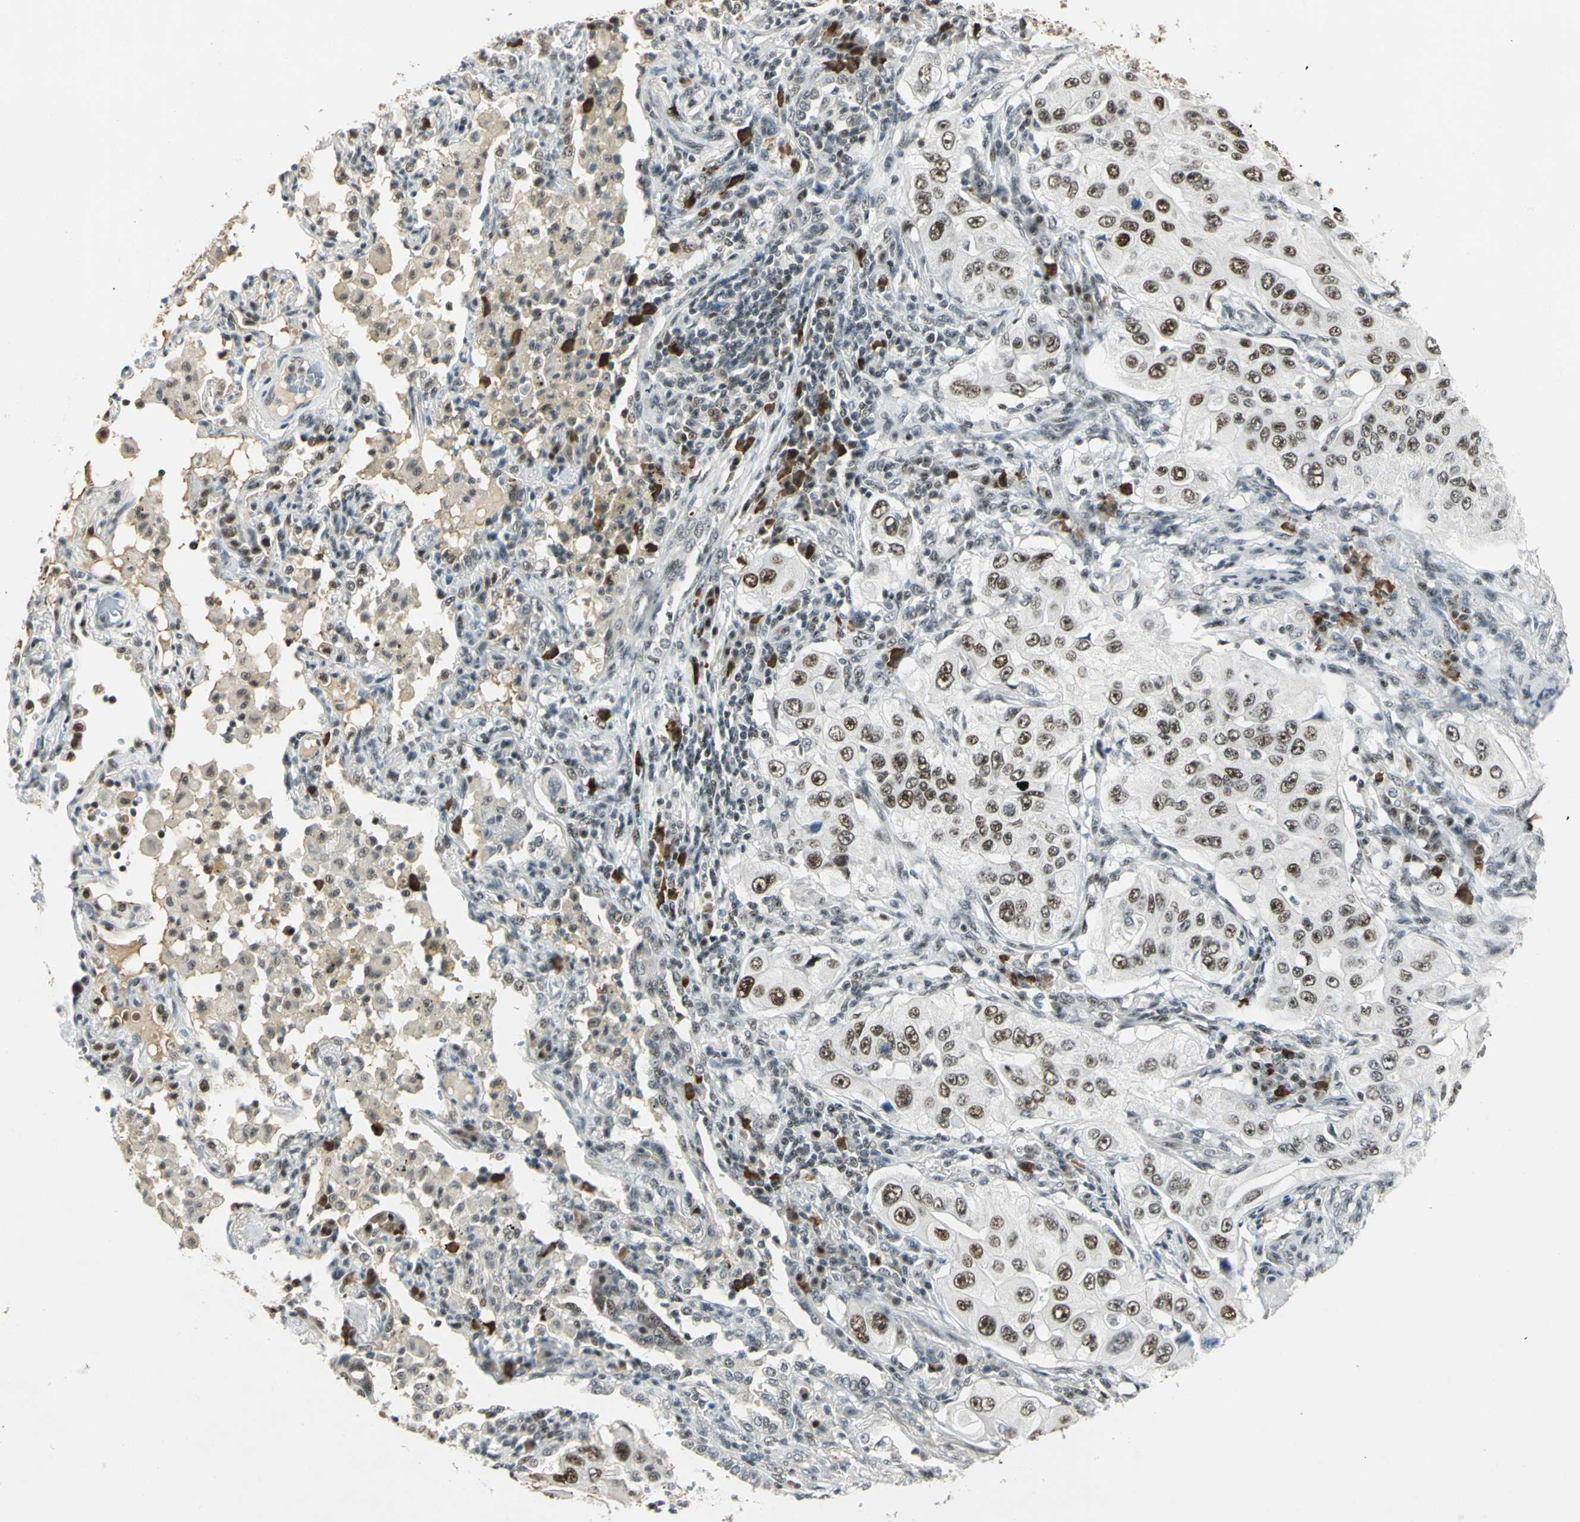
{"staining": {"intensity": "moderate", "quantity": ">75%", "location": "nuclear"}, "tissue": "lung cancer", "cell_type": "Tumor cells", "image_type": "cancer", "snomed": [{"axis": "morphology", "description": "Adenocarcinoma, NOS"}, {"axis": "topography", "description": "Lung"}], "caption": "Immunohistochemical staining of lung cancer exhibits medium levels of moderate nuclear protein expression in about >75% of tumor cells.", "gene": "CCNT1", "patient": {"sex": "male", "age": 84}}